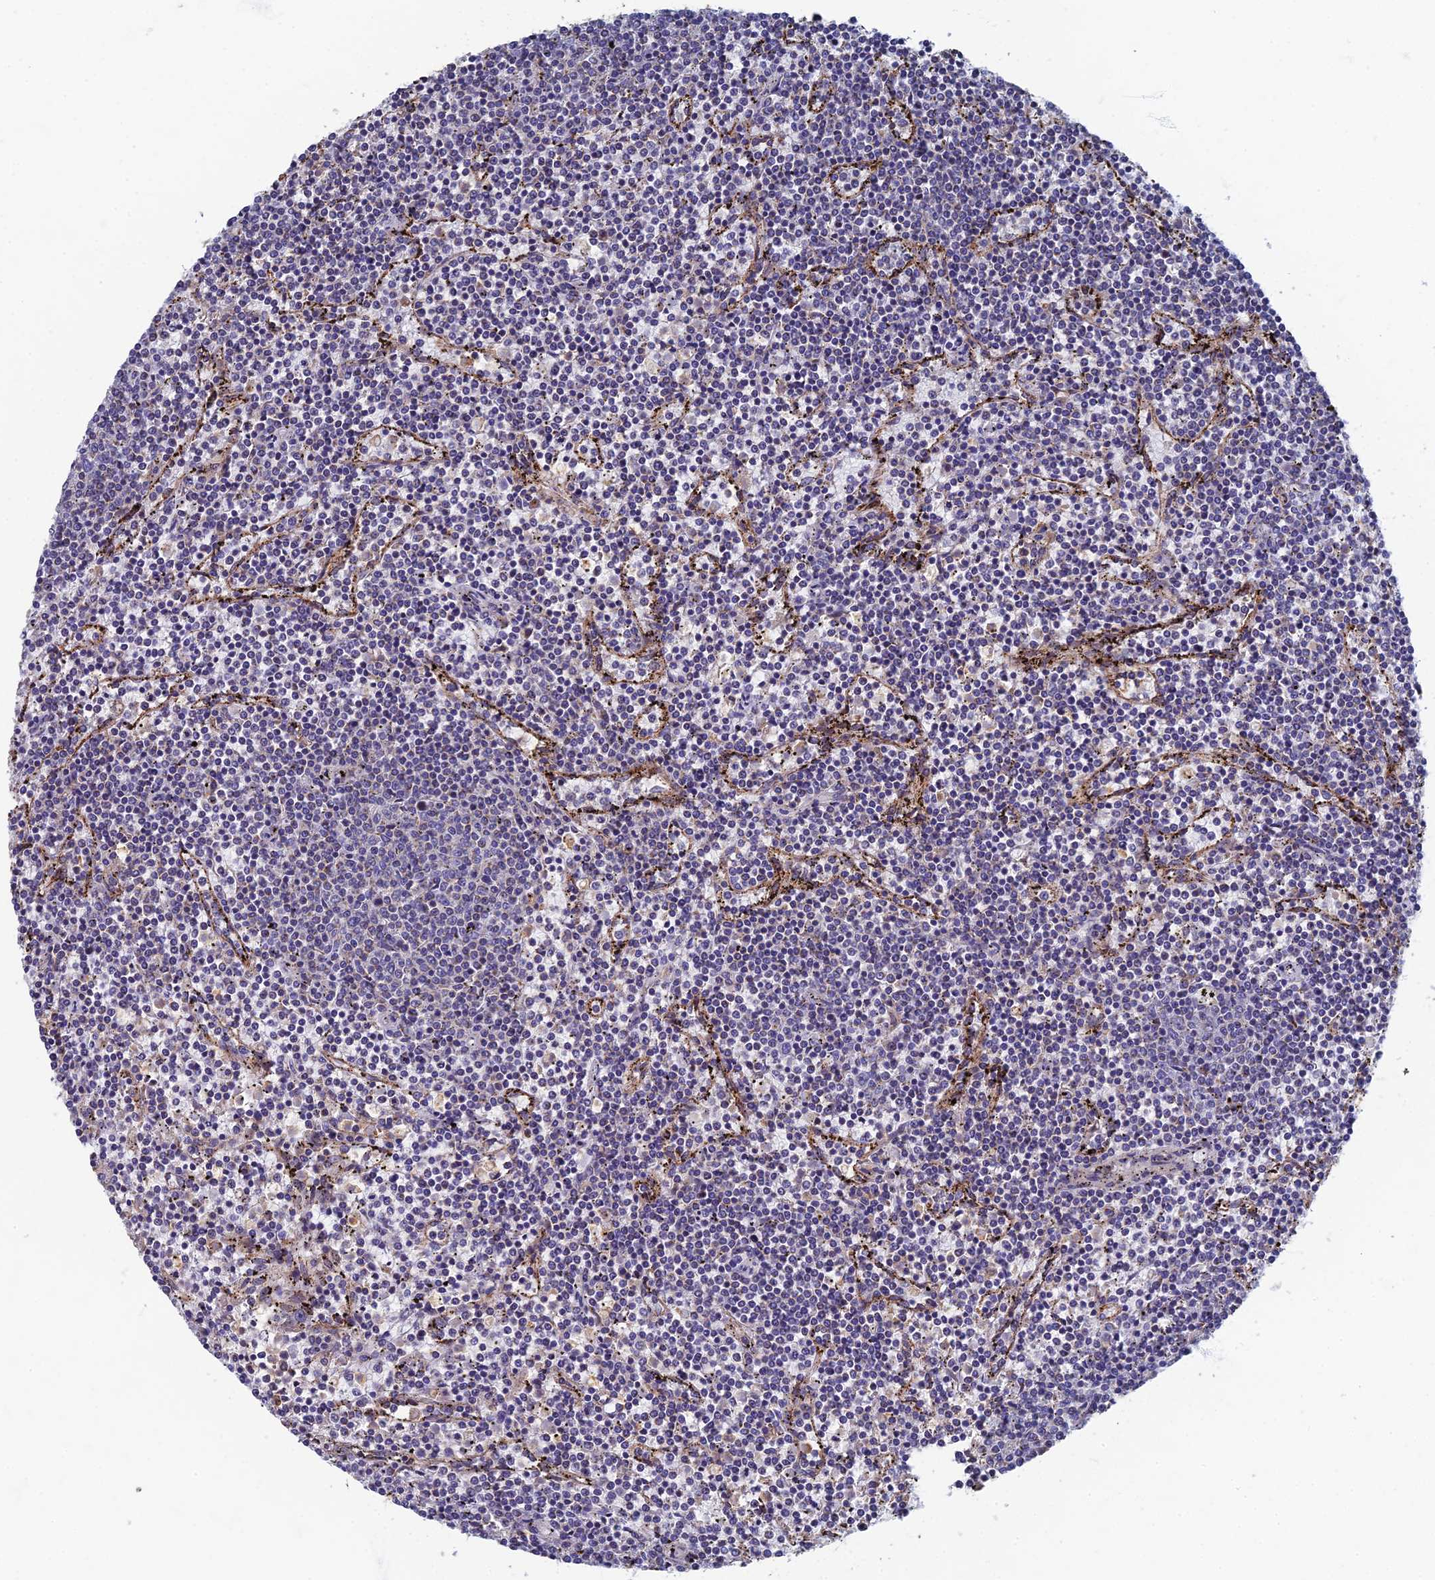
{"staining": {"intensity": "negative", "quantity": "none", "location": "none"}, "tissue": "lymphoma", "cell_type": "Tumor cells", "image_type": "cancer", "snomed": [{"axis": "morphology", "description": "Malignant lymphoma, non-Hodgkin's type, Low grade"}, {"axis": "topography", "description": "Spleen"}], "caption": "A histopathology image of low-grade malignant lymphoma, non-Hodgkin's type stained for a protein shows no brown staining in tumor cells. (DAB (3,3'-diaminobenzidine) immunohistochemistry (IHC) with hematoxylin counter stain).", "gene": "RNASEK", "patient": {"sex": "female", "age": 50}}